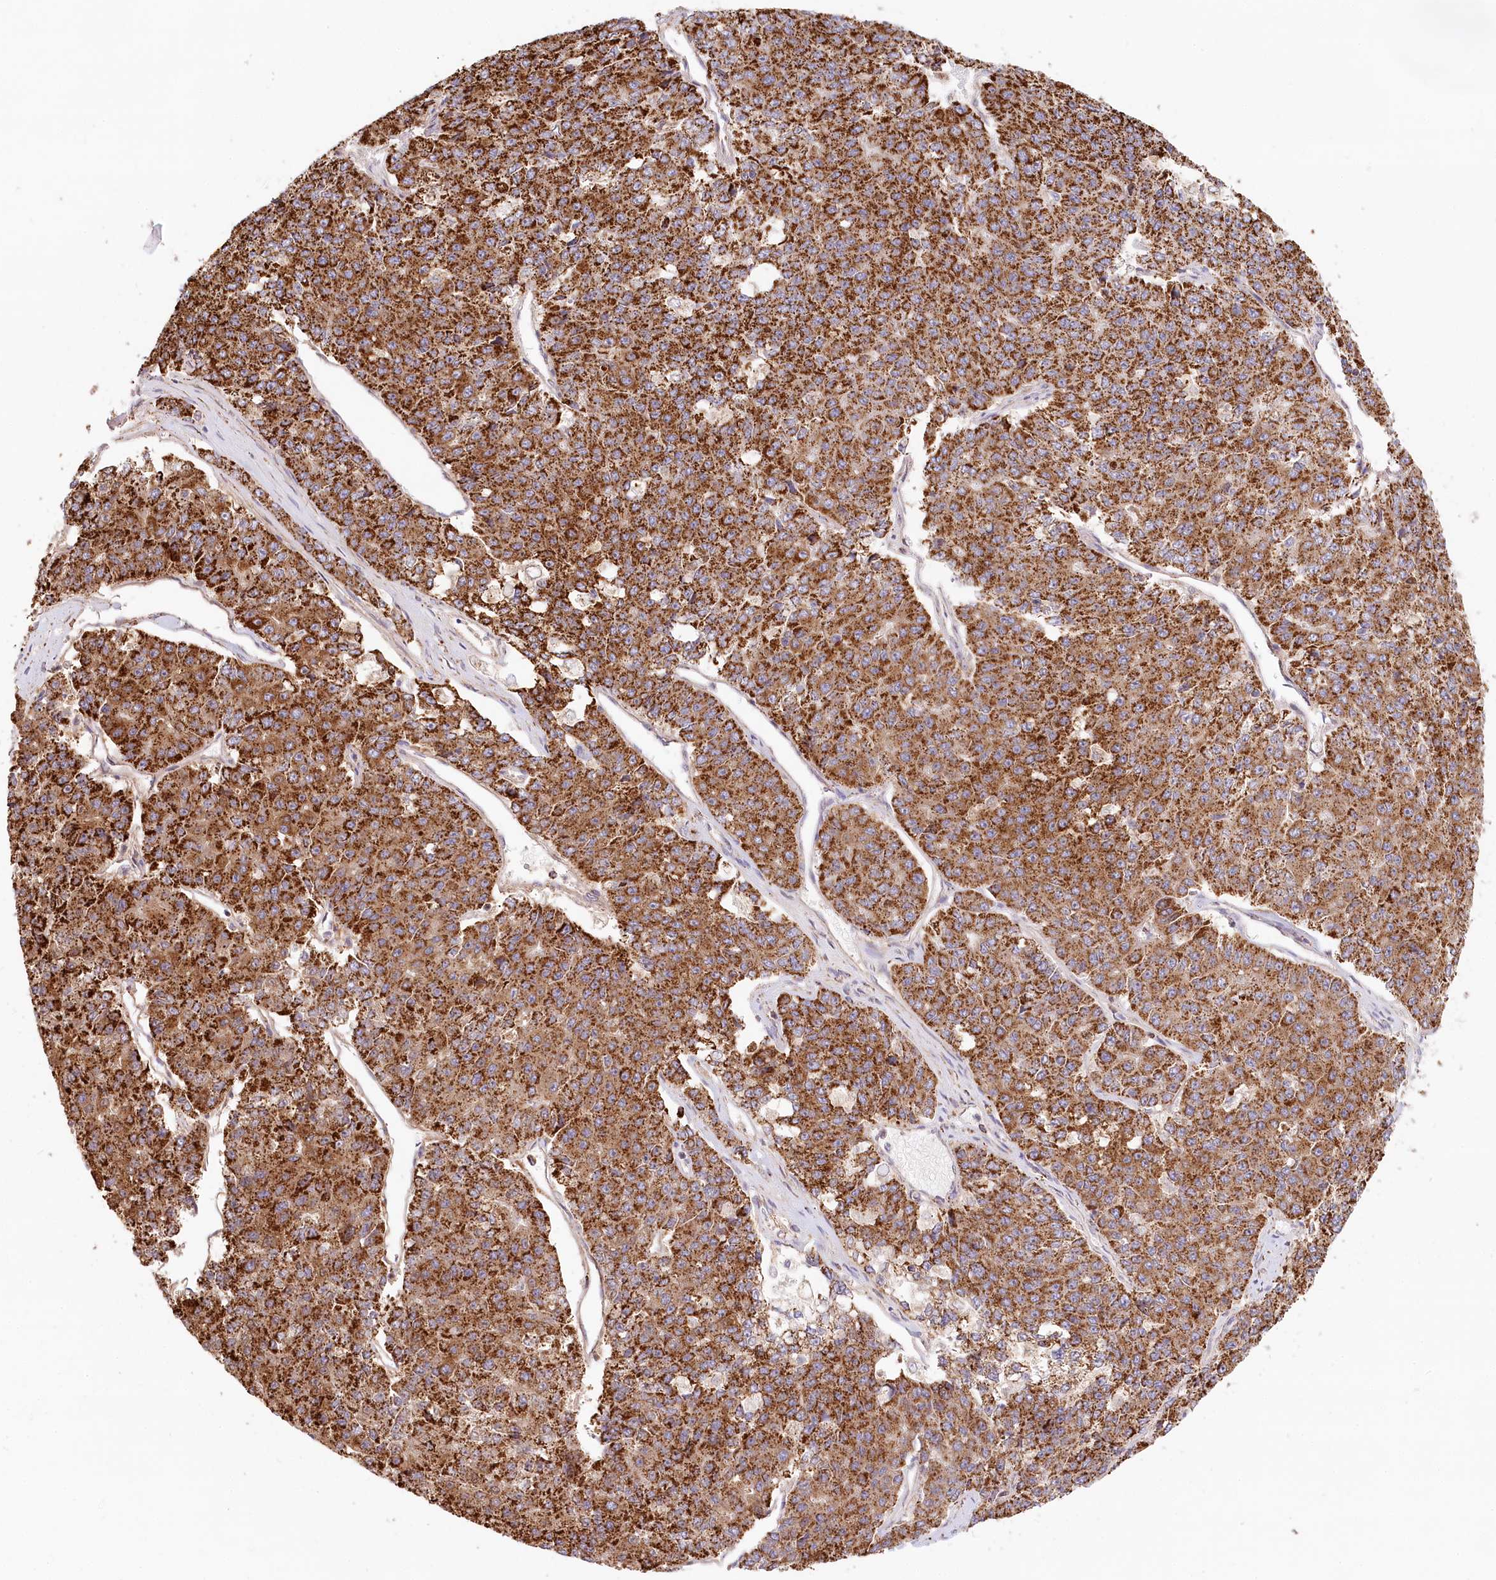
{"staining": {"intensity": "strong", "quantity": ">75%", "location": "cytoplasmic/membranous"}, "tissue": "pancreatic cancer", "cell_type": "Tumor cells", "image_type": "cancer", "snomed": [{"axis": "morphology", "description": "Adenocarcinoma, NOS"}, {"axis": "topography", "description": "Pancreas"}], "caption": "Brown immunohistochemical staining in human pancreatic adenocarcinoma displays strong cytoplasmic/membranous positivity in about >75% of tumor cells.", "gene": "UMPS", "patient": {"sex": "male", "age": 50}}